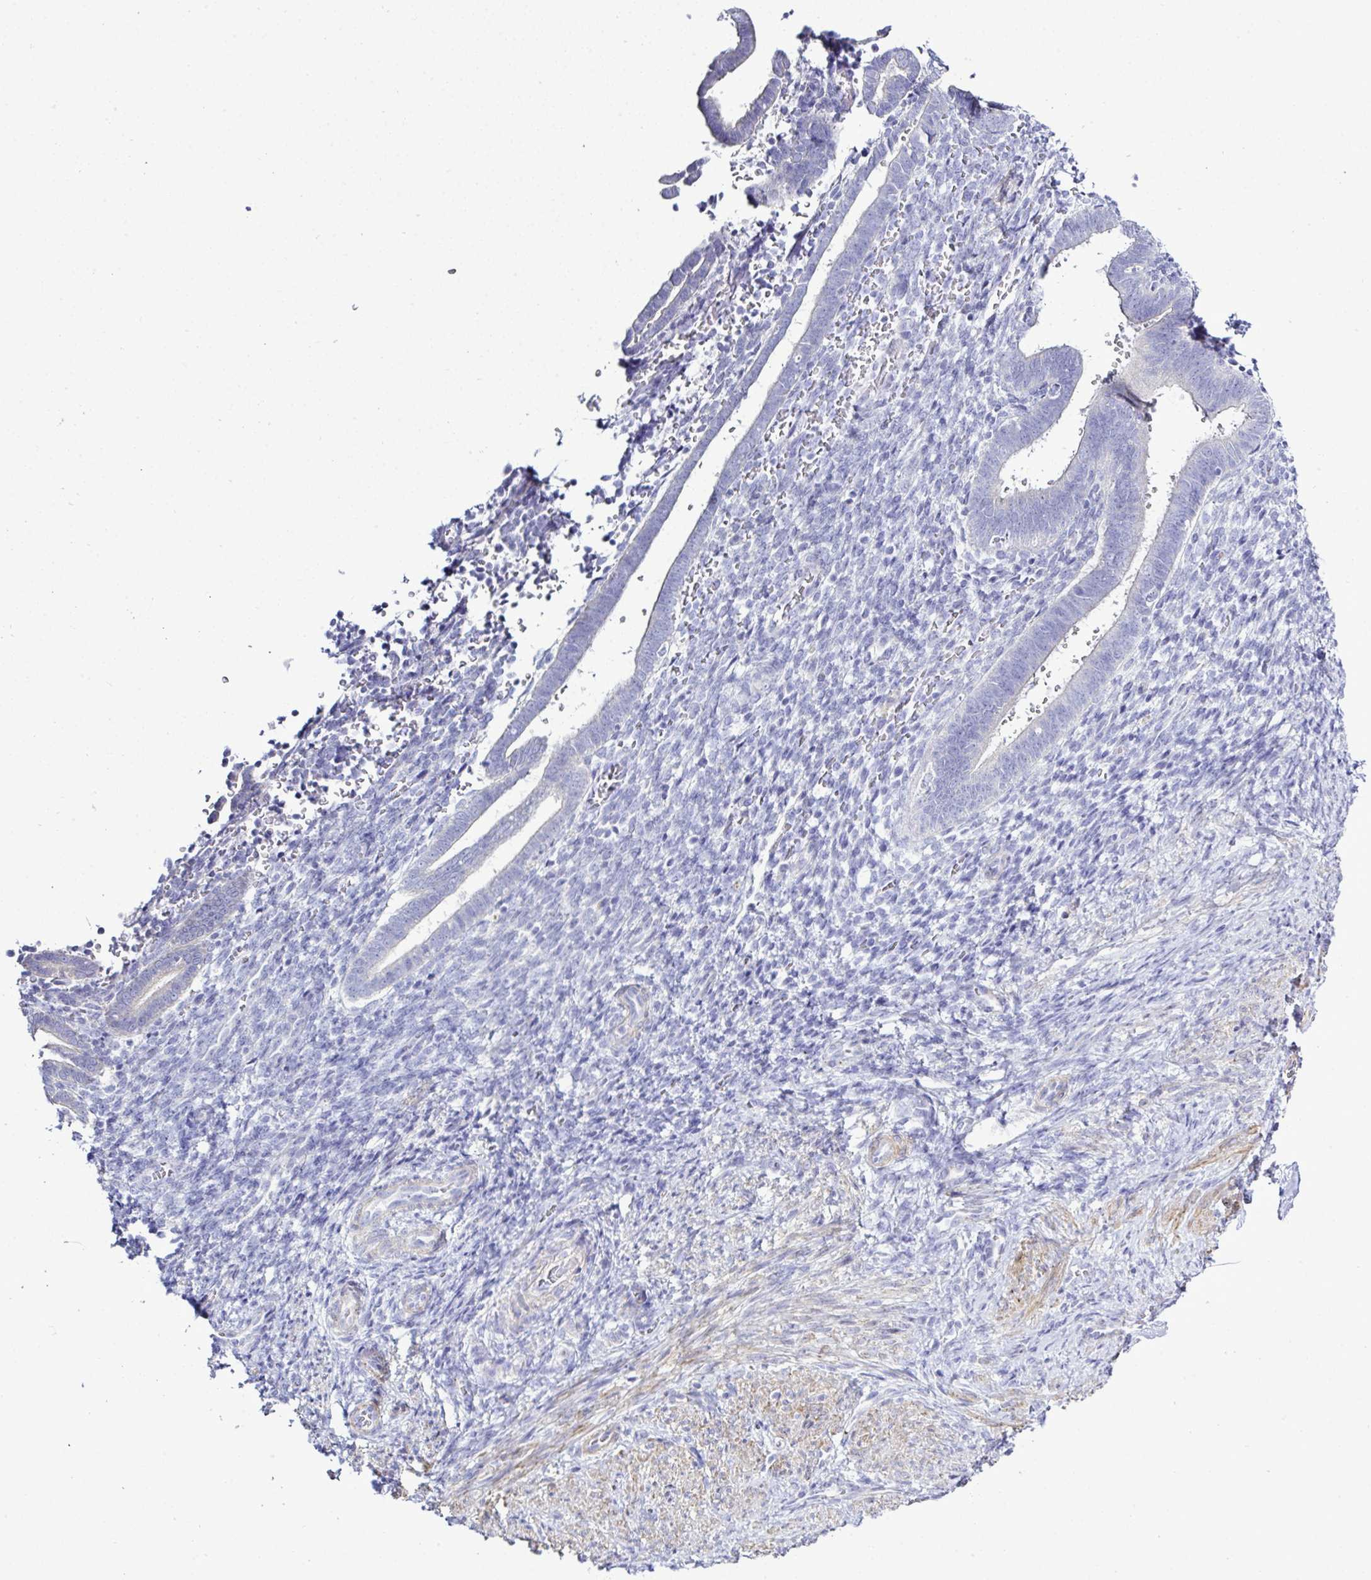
{"staining": {"intensity": "negative", "quantity": "none", "location": "none"}, "tissue": "endometrium", "cell_type": "Cells in endometrial stroma", "image_type": "normal", "snomed": [{"axis": "morphology", "description": "Normal tissue, NOS"}, {"axis": "topography", "description": "Endometrium"}], "caption": "Cells in endometrial stroma show no significant protein positivity in unremarkable endometrium. The staining is performed using DAB (3,3'-diaminobenzidine) brown chromogen with nuclei counter-stained in using hematoxylin.", "gene": "MED11", "patient": {"sex": "female", "age": 34}}